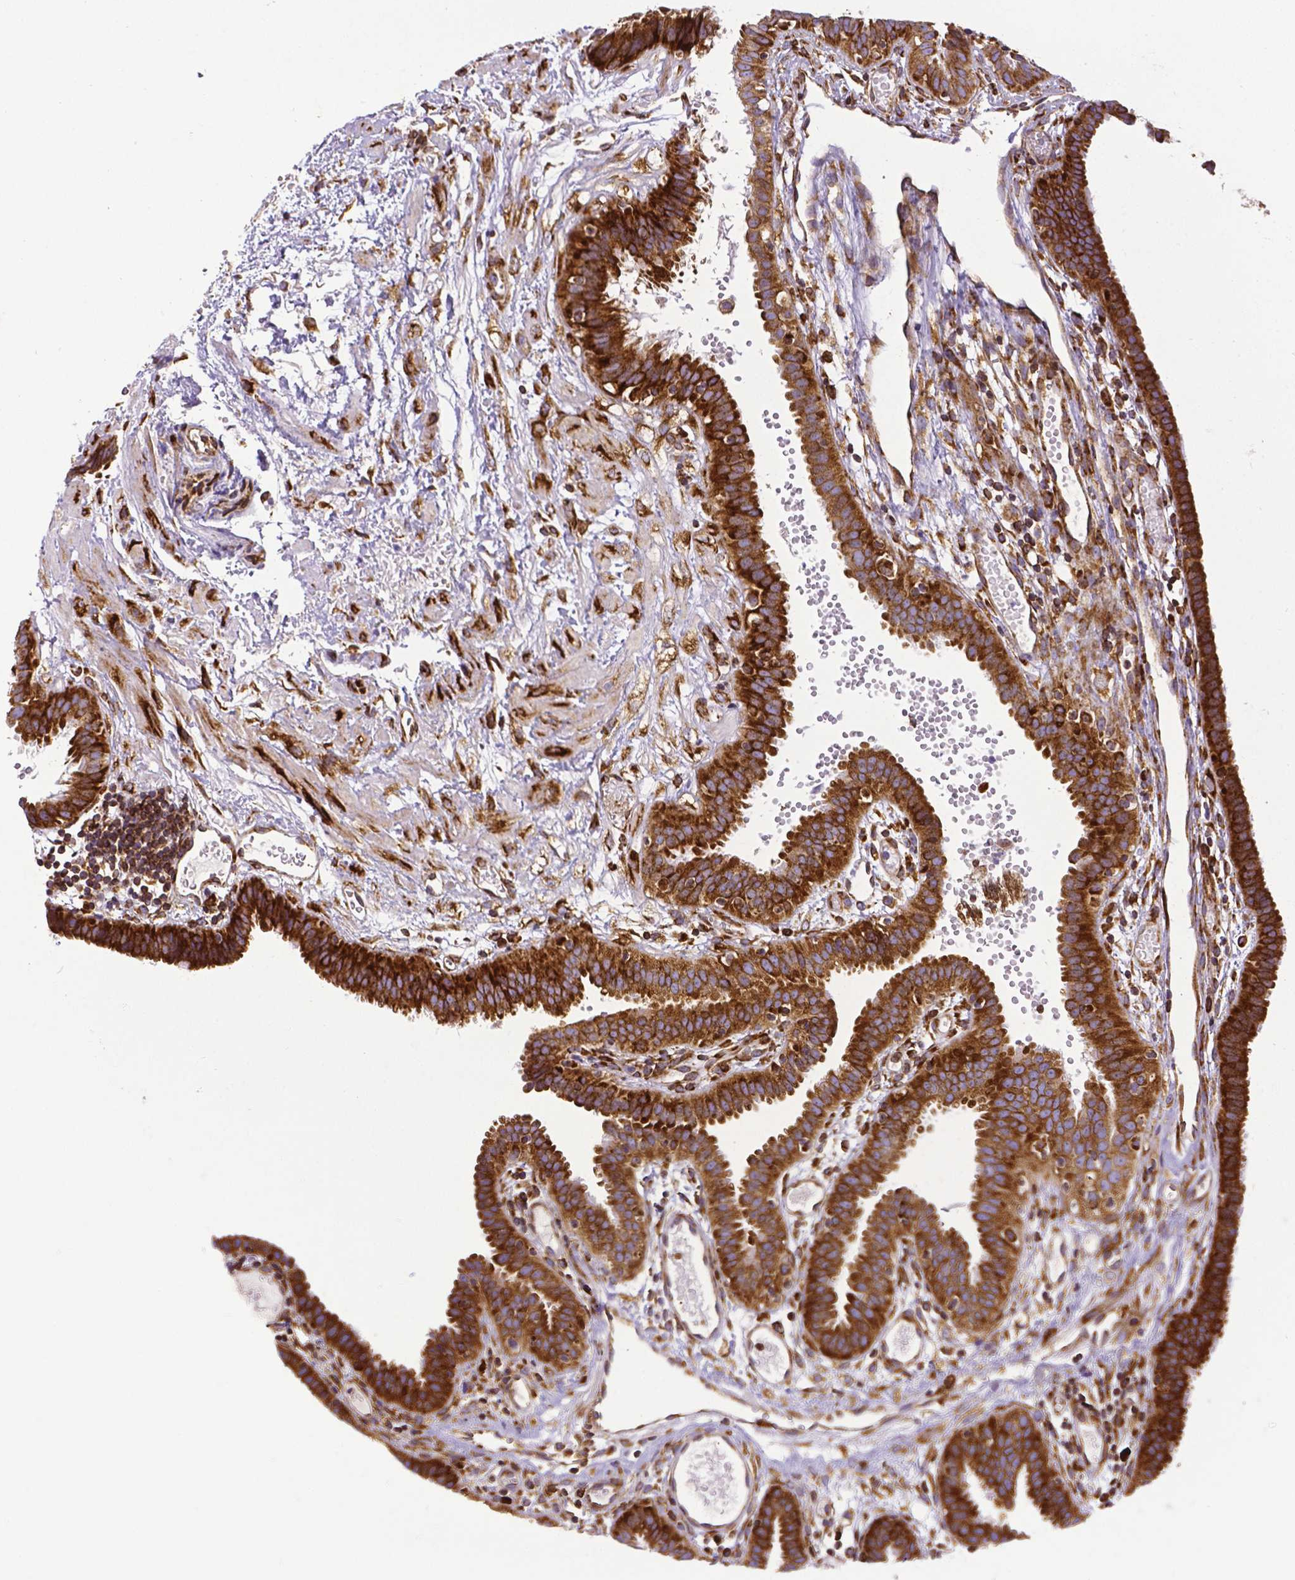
{"staining": {"intensity": "strong", "quantity": ">75%", "location": "cytoplasmic/membranous"}, "tissue": "fallopian tube", "cell_type": "Glandular cells", "image_type": "normal", "snomed": [{"axis": "morphology", "description": "Normal tissue, NOS"}, {"axis": "topography", "description": "Fallopian tube"}], "caption": "A high-resolution image shows immunohistochemistry (IHC) staining of unremarkable fallopian tube, which exhibits strong cytoplasmic/membranous positivity in about >75% of glandular cells. (brown staining indicates protein expression, while blue staining denotes nuclei).", "gene": "MTDH", "patient": {"sex": "female", "age": 37}}